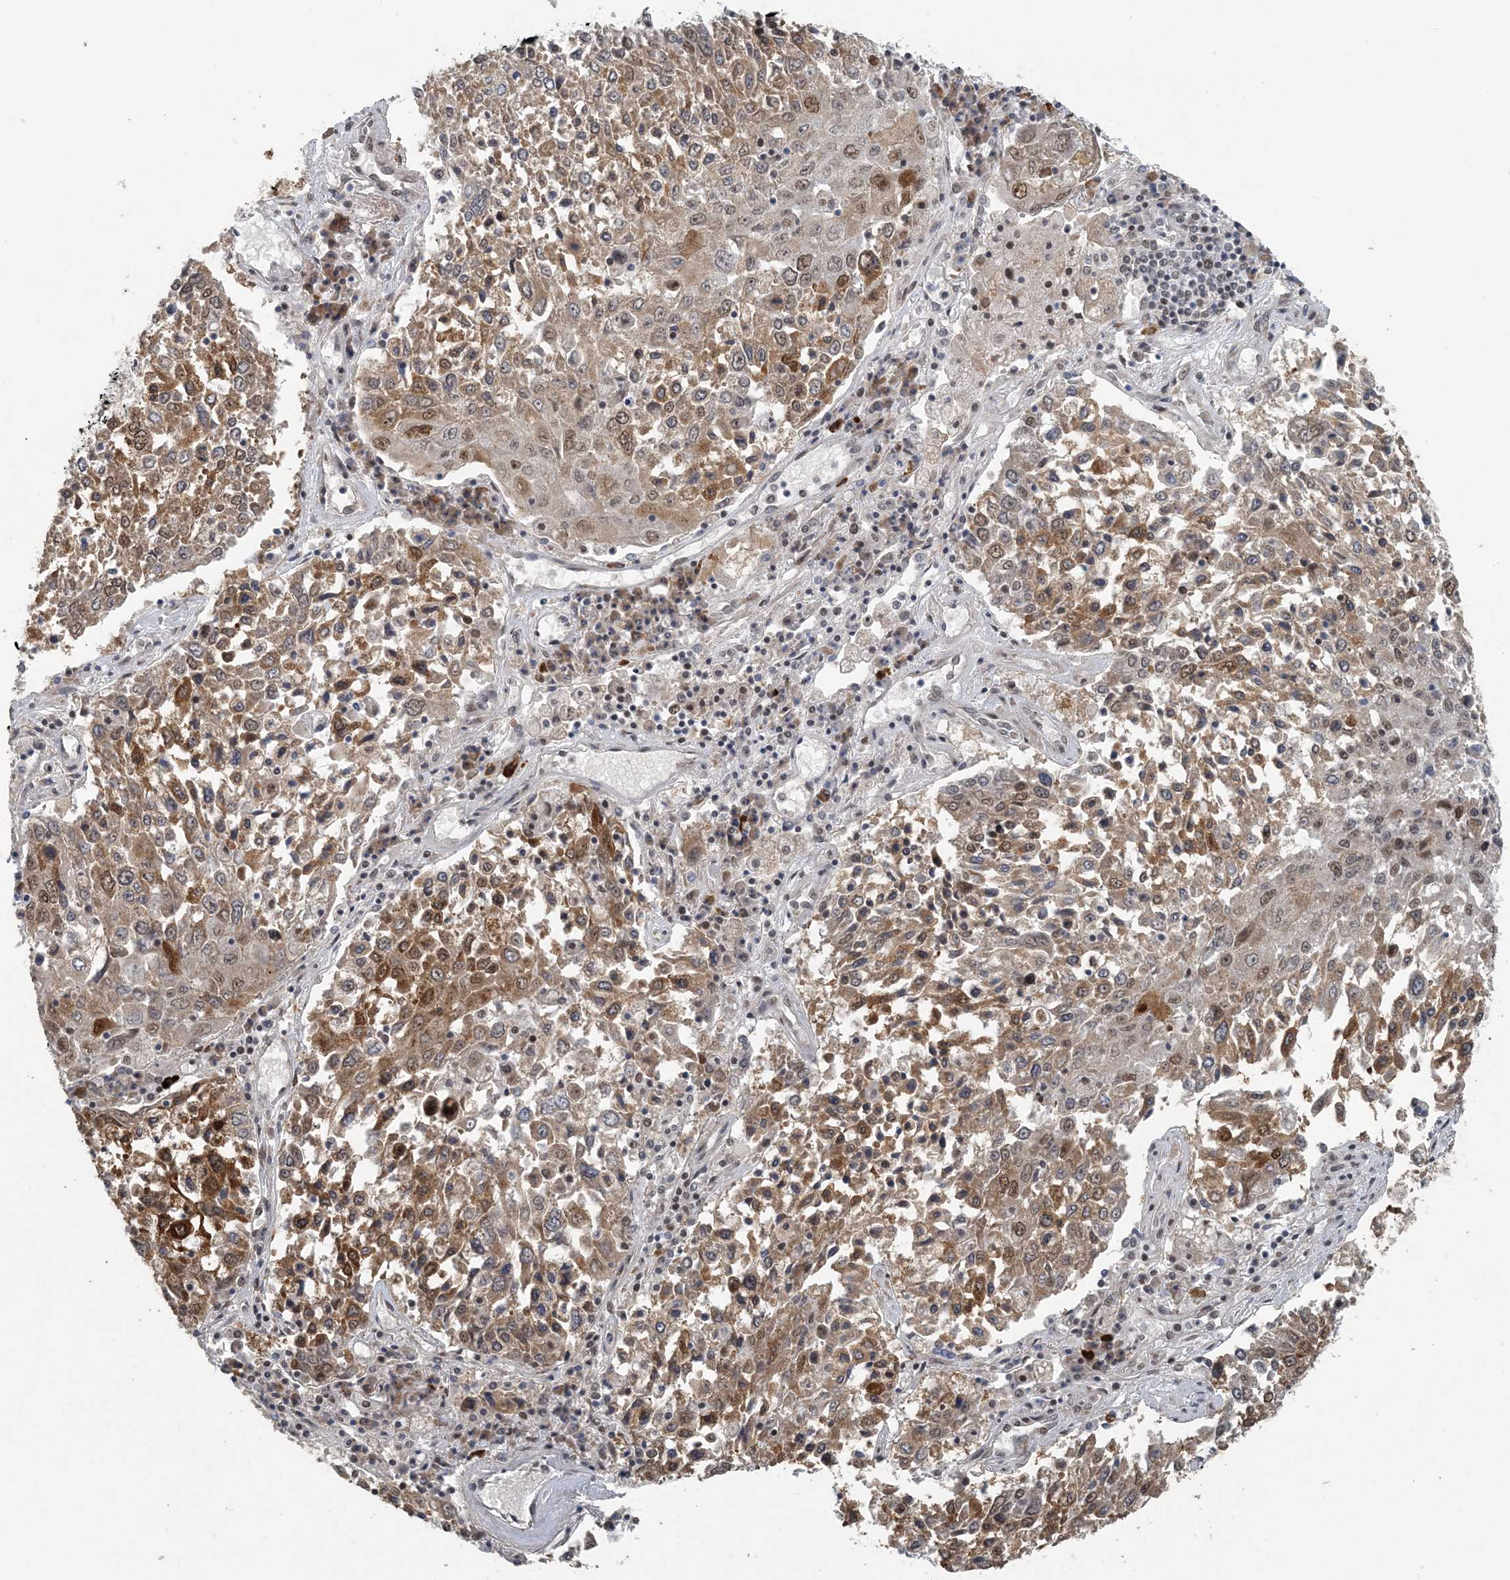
{"staining": {"intensity": "moderate", "quantity": ">75%", "location": "cytoplasmic/membranous,nuclear"}, "tissue": "lung cancer", "cell_type": "Tumor cells", "image_type": "cancer", "snomed": [{"axis": "morphology", "description": "Squamous cell carcinoma, NOS"}, {"axis": "topography", "description": "Lung"}], "caption": "High-magnification brightfield microscopy of squamous cell carcinoma (lung) stained with DAB (brown) and counterstained with hematoxylin (blue). tumor cells exhibit moderate cytoplasmic/membranous and nuclear expression is seen in approximately>75% of cells. (Brightfield microscopy of DAB IHC at high magnification).", "gene": "MBD2", "patient": {"sex": "male", "age": 65}}